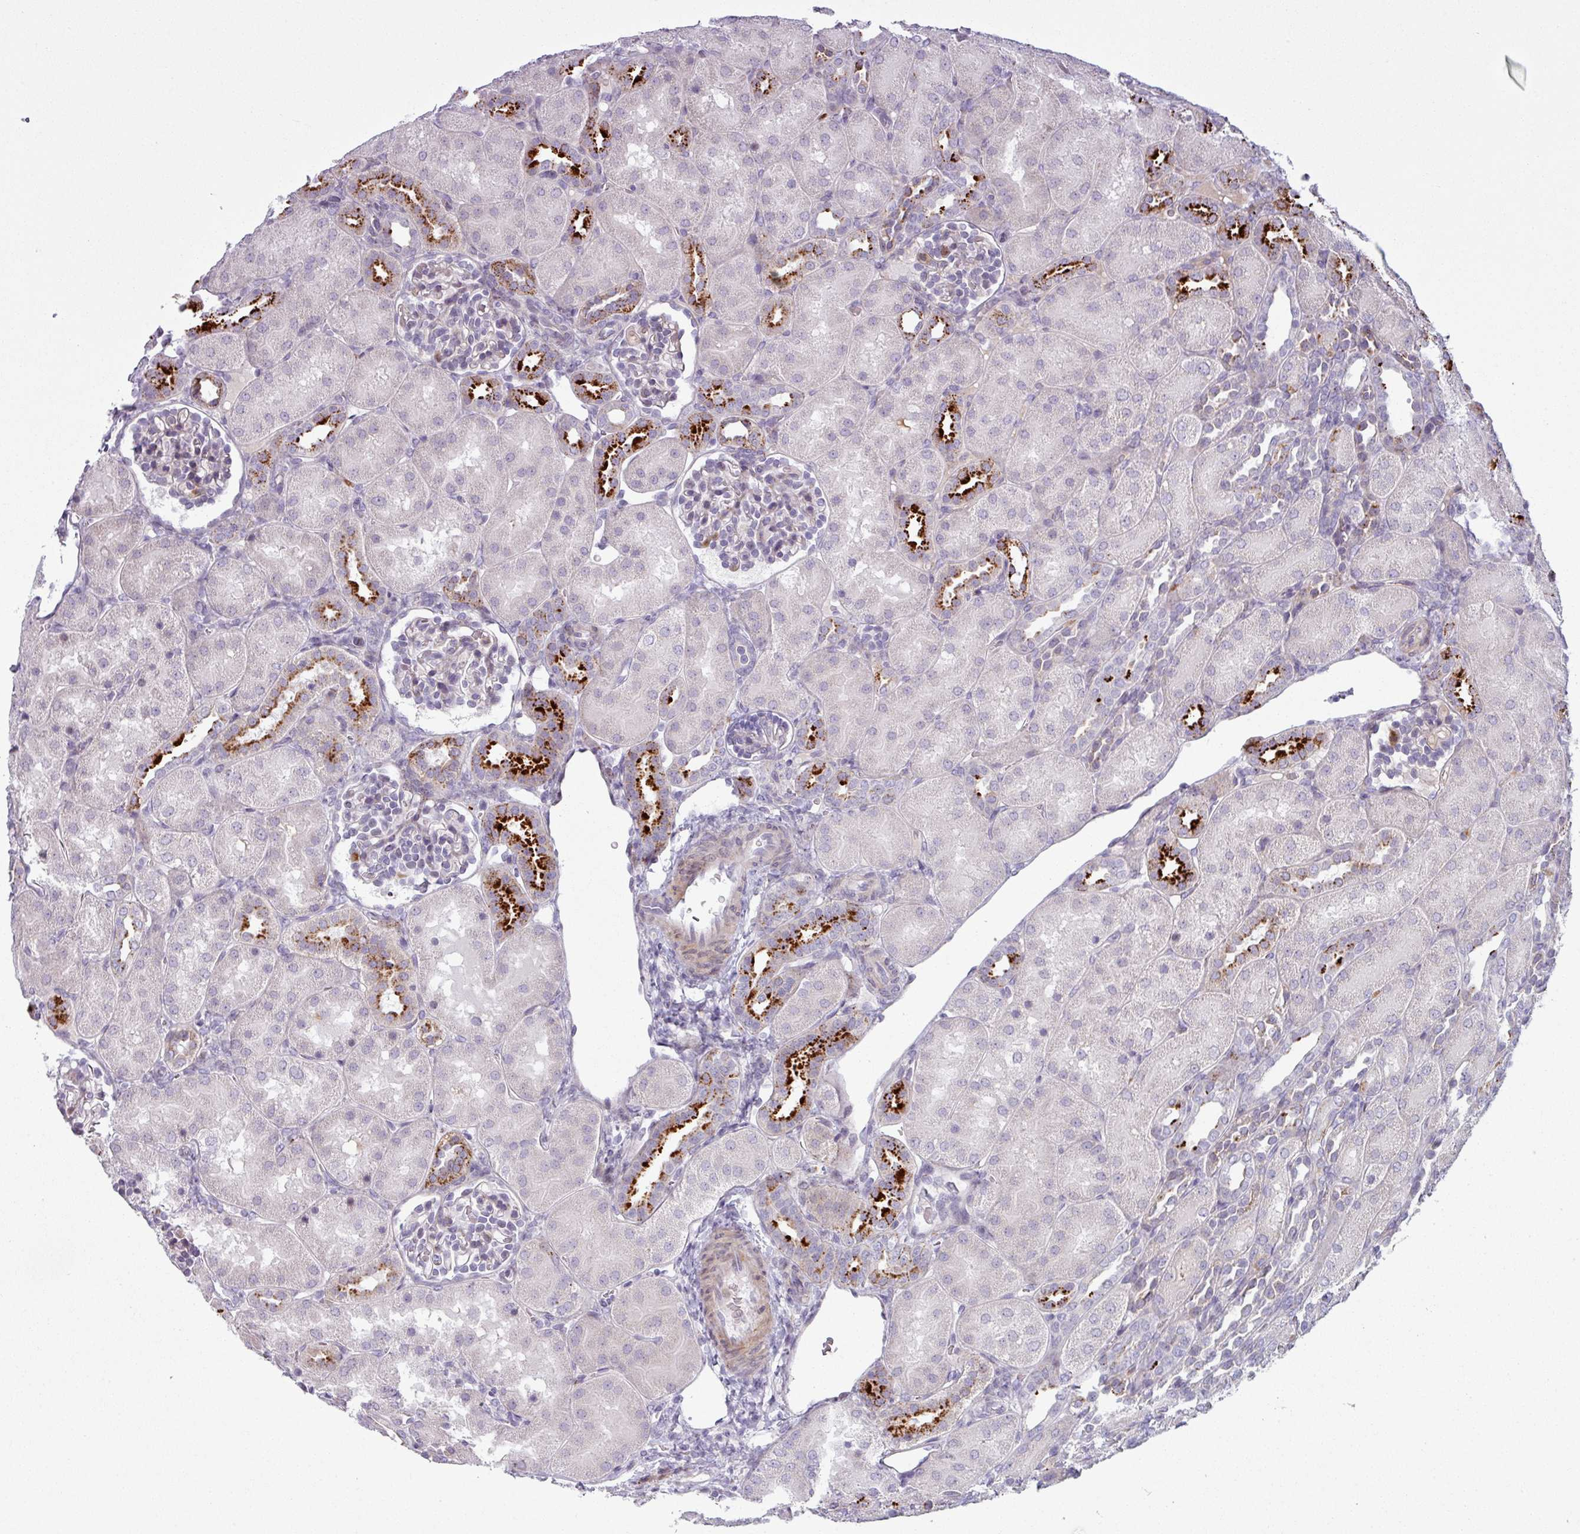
{"staining": {"intensity": "moderate", "quantity": "<25%", "location": "cytoplasmic/membranous"}, "tissue": "kidney", "cell_type": "Cells in glomeruli", "image_type": "normal", "snomed": [{"axis": "morphology", "description": "Normal tissue, NOS"}, {"axis": "topography", "description": "Kidney"}], "caption": "Cells in glomeruli reveal moderate cytoplasmic/membranous positivity in about <25% of cells in unremarkable kidney. (DAB (3,3'-diaminobenzidine) IHC with brightfield microscopy, high magnification).", "gene": "MAP7D2", "patient": {"sex": "male", "age": 1}}